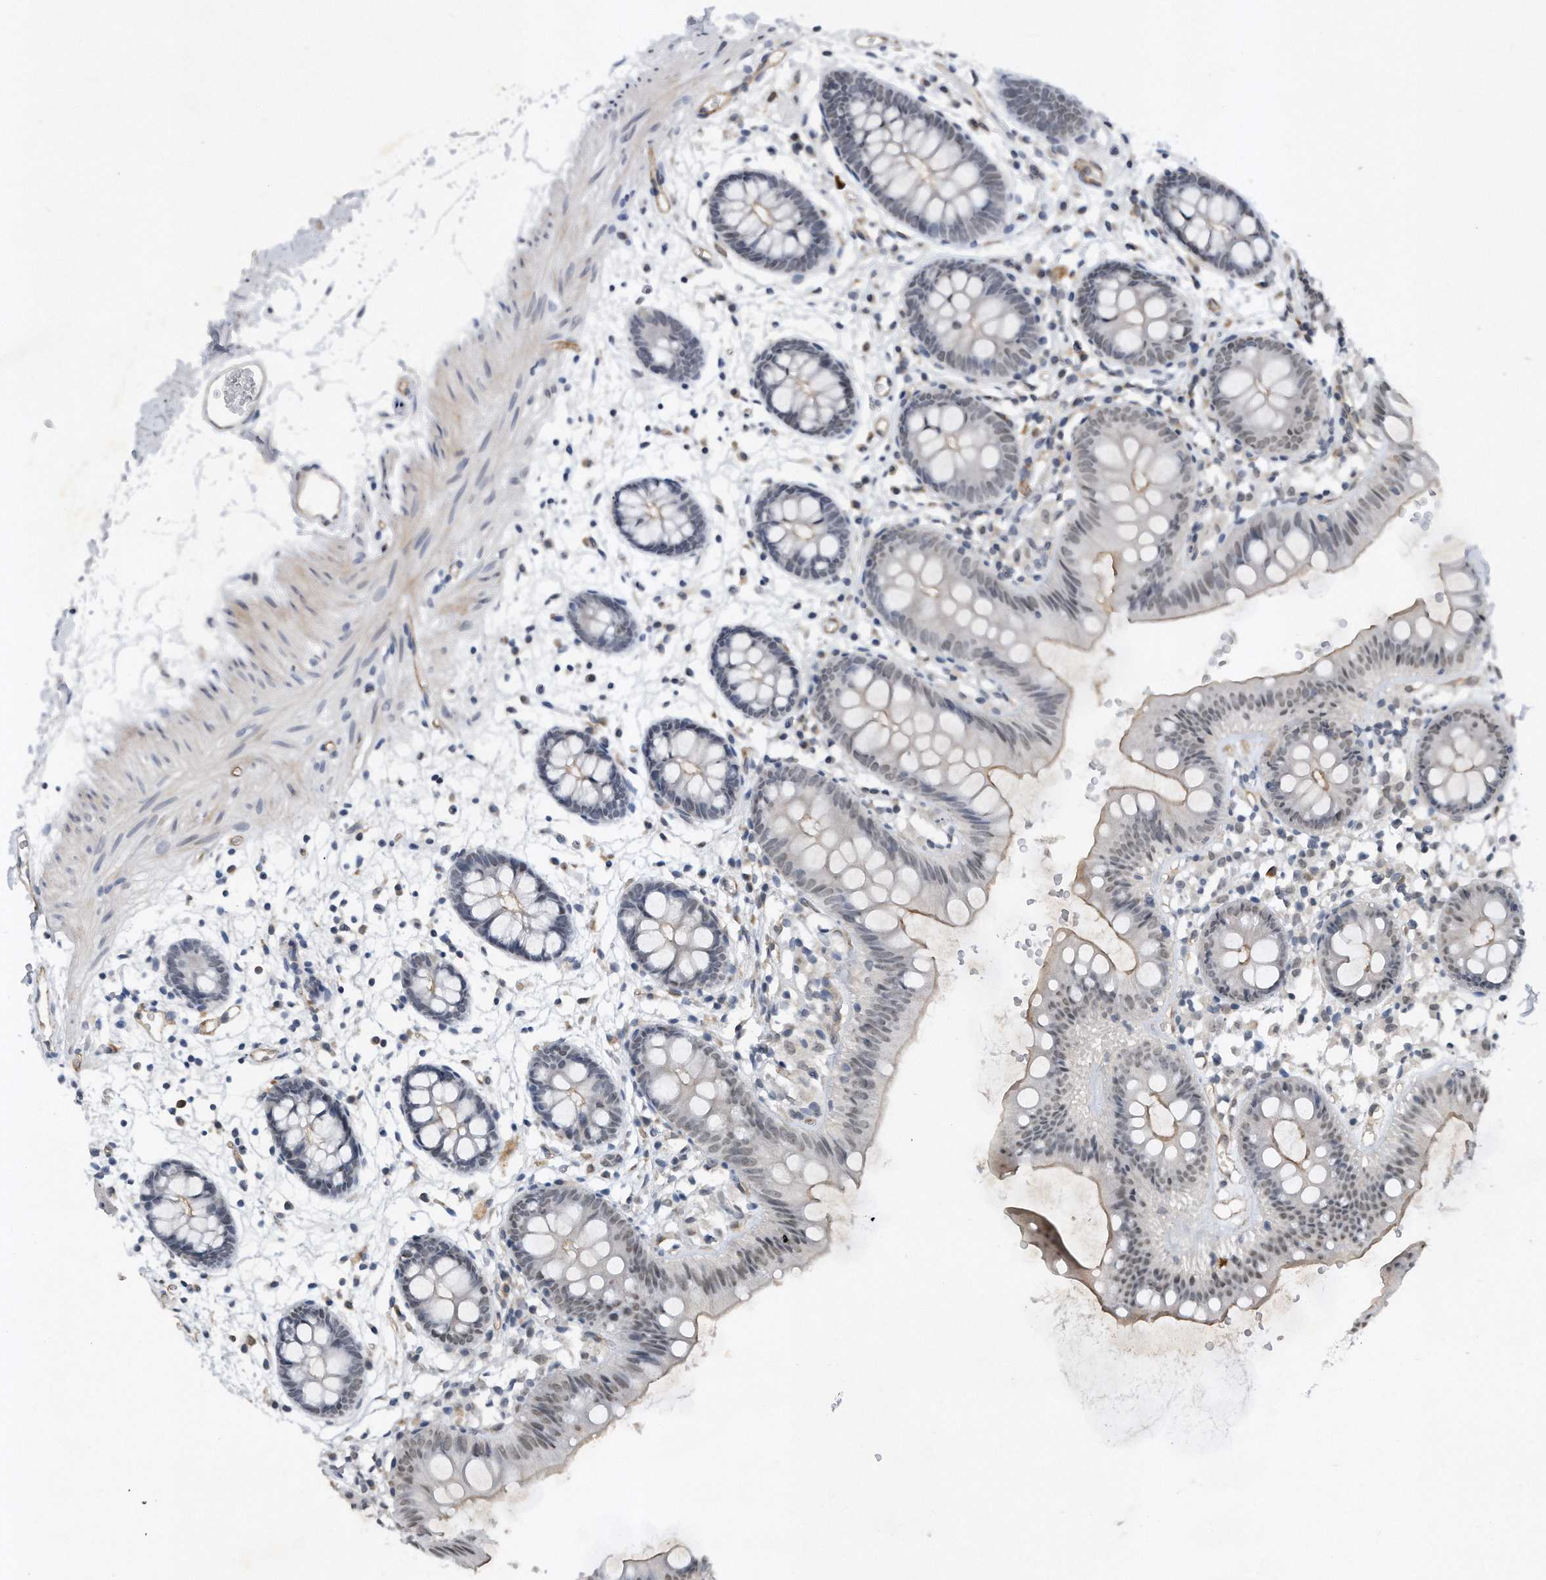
{"staining": {"intensity": "moderate", "quantity": ">75%", "location": "cytoplasmic/membranous"}, "tissue": "colon", "cell_type": "Endothelial cells", "image_type": "normal", "snomed": [{"axis": "morphology", "description": "Normal tissue, NOS"}, {"axis": "topography", "description": "Colon"}], "caption": "Moderate cytoplasmic/membranous staining for a protein is seen in about >75% of endothelial cells of unremarkable colon using immunohistochemistry.", "gene": "TP53INP1", "patient": {"sex": "male", "age": 56}}